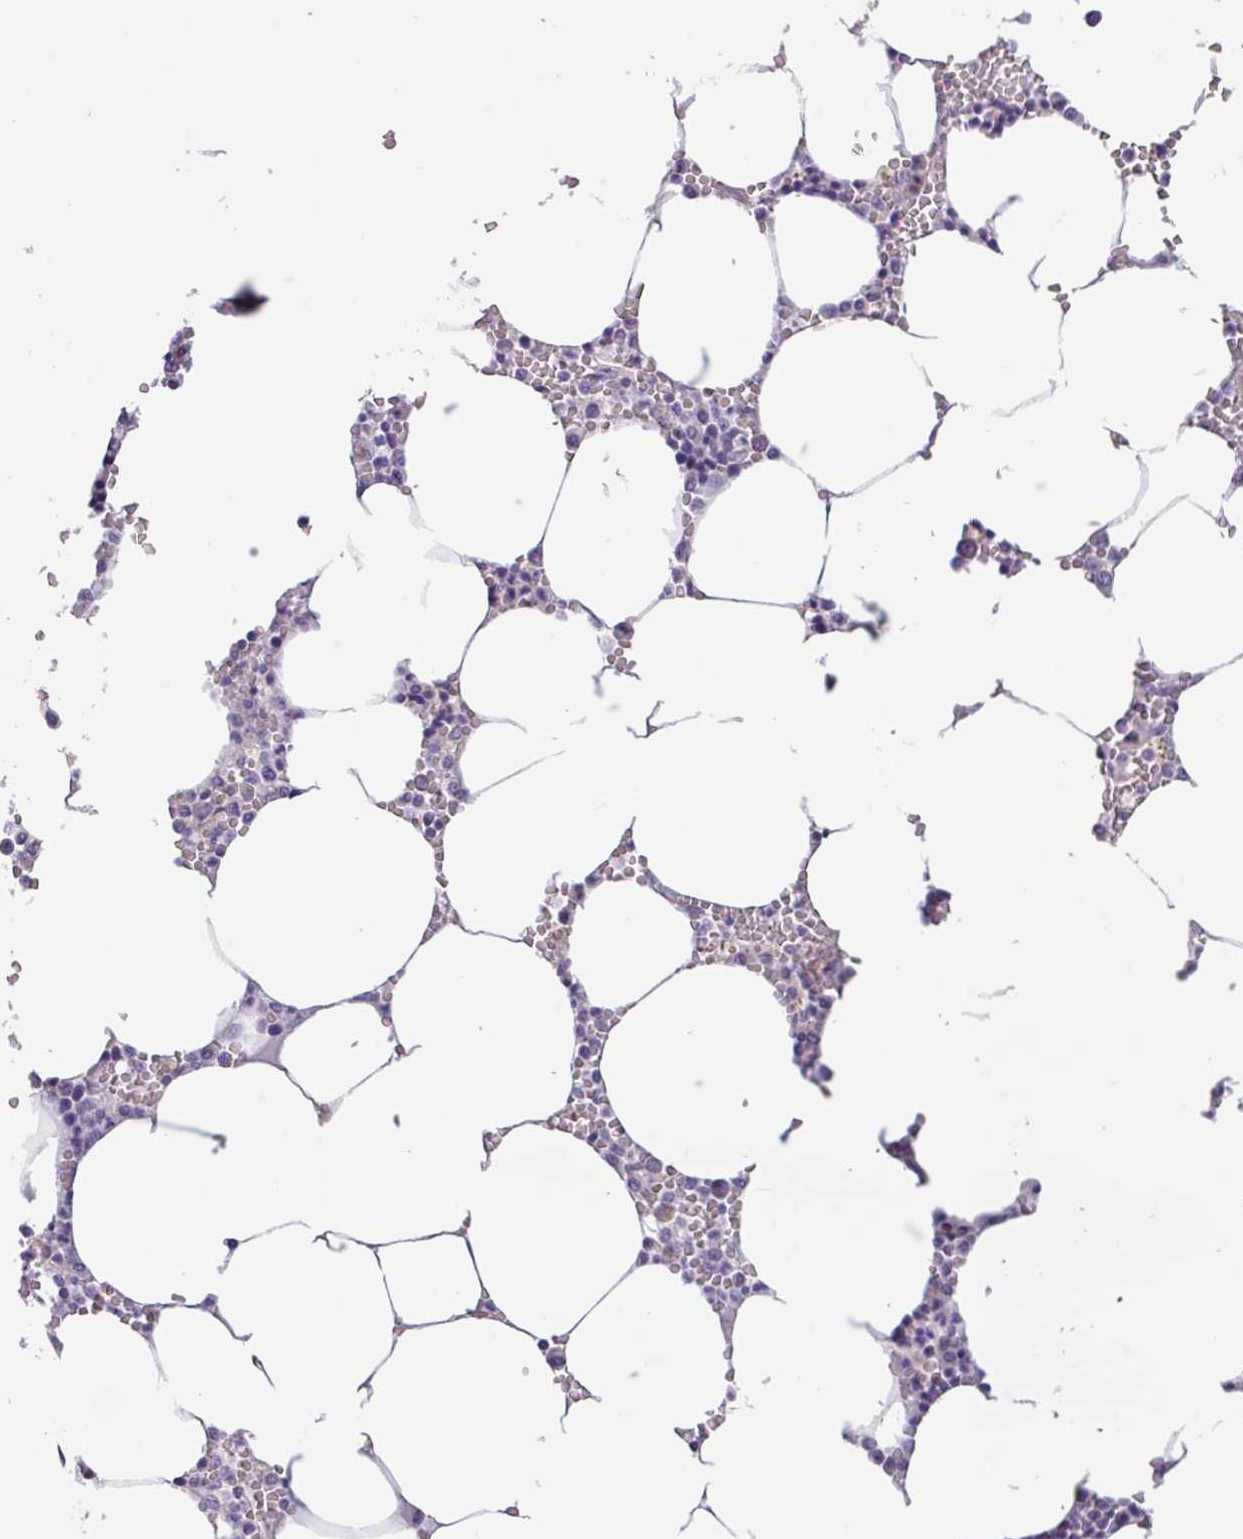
{"staining": {"intensity": "negative", "quantity": "none", "location": "none"}, "tissue": "bone marrow", "cell_type": "Hematopoietic cells", "image_type": "normal", "snomed": [{"axis": "morphology", "description": "Normal tissue, NOS"}, {"axis": "topography", "description": "Bone marrow"}], "caption": "There is no significant positivity in hematopoietic cells of bone marrow.", "gene": "STIMATE", "patient": {"sex": "male", "age": 70}}